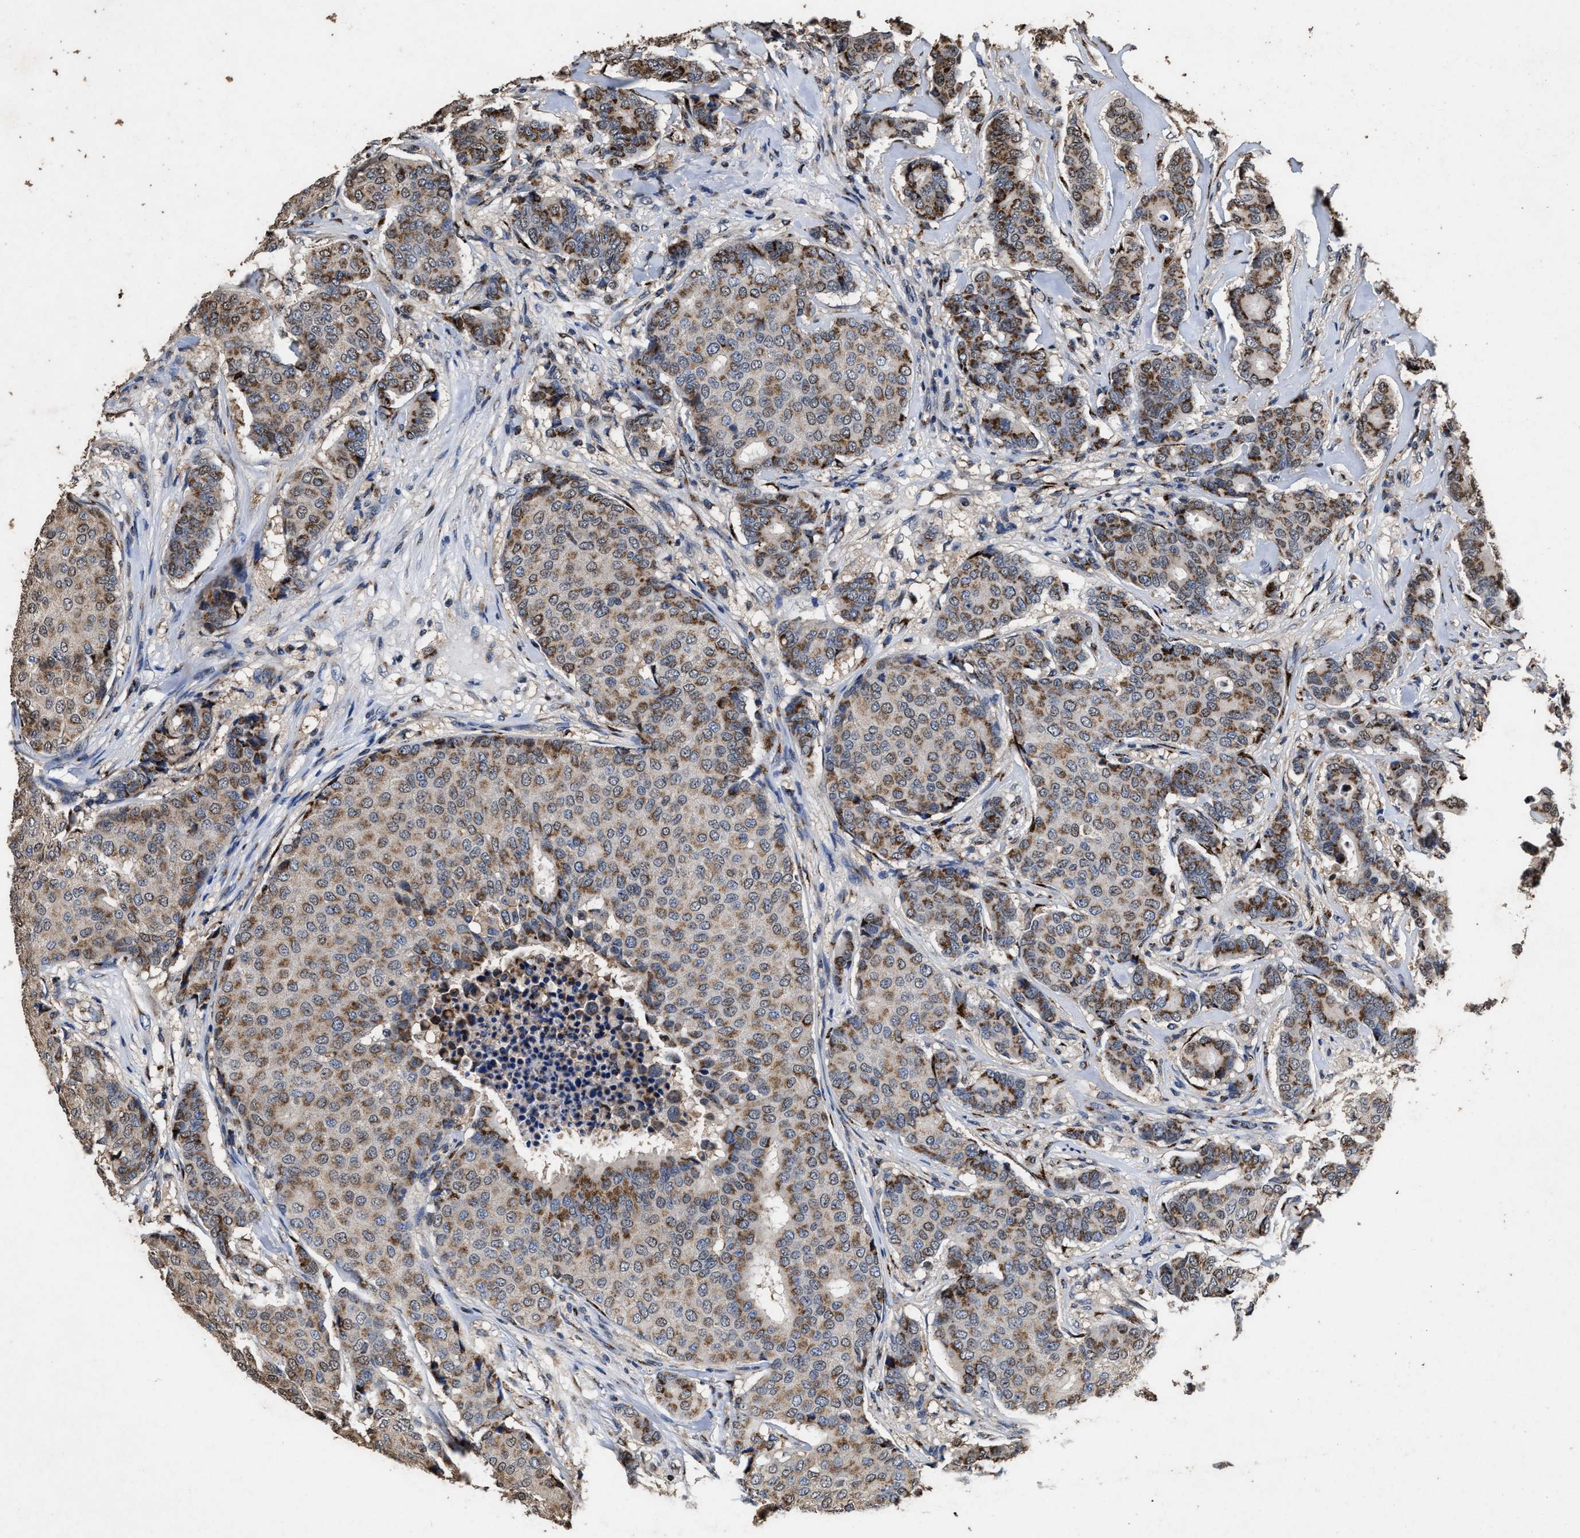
{"staining": {"intensity": "moderate", "quantity": ">75%", "location": "cytoplasmic/membranous"}, "tissue": "breast cancer", "cell_type": "Tumor cells", "image_type": "cancer", "snomed": [{"axis": "morphology", "description": "Duct carcinoma"}, {"axis": "topography", "description": "Breast"}], "caption": "This is an image of immunohistochemistry staining of invasive ductal carcinoma (breast), which shows moderate staining in the cytoplasmic/membranous of tumor cells.", "gene": "TPST2", "patient": {"sex": "female", "age": 75}}